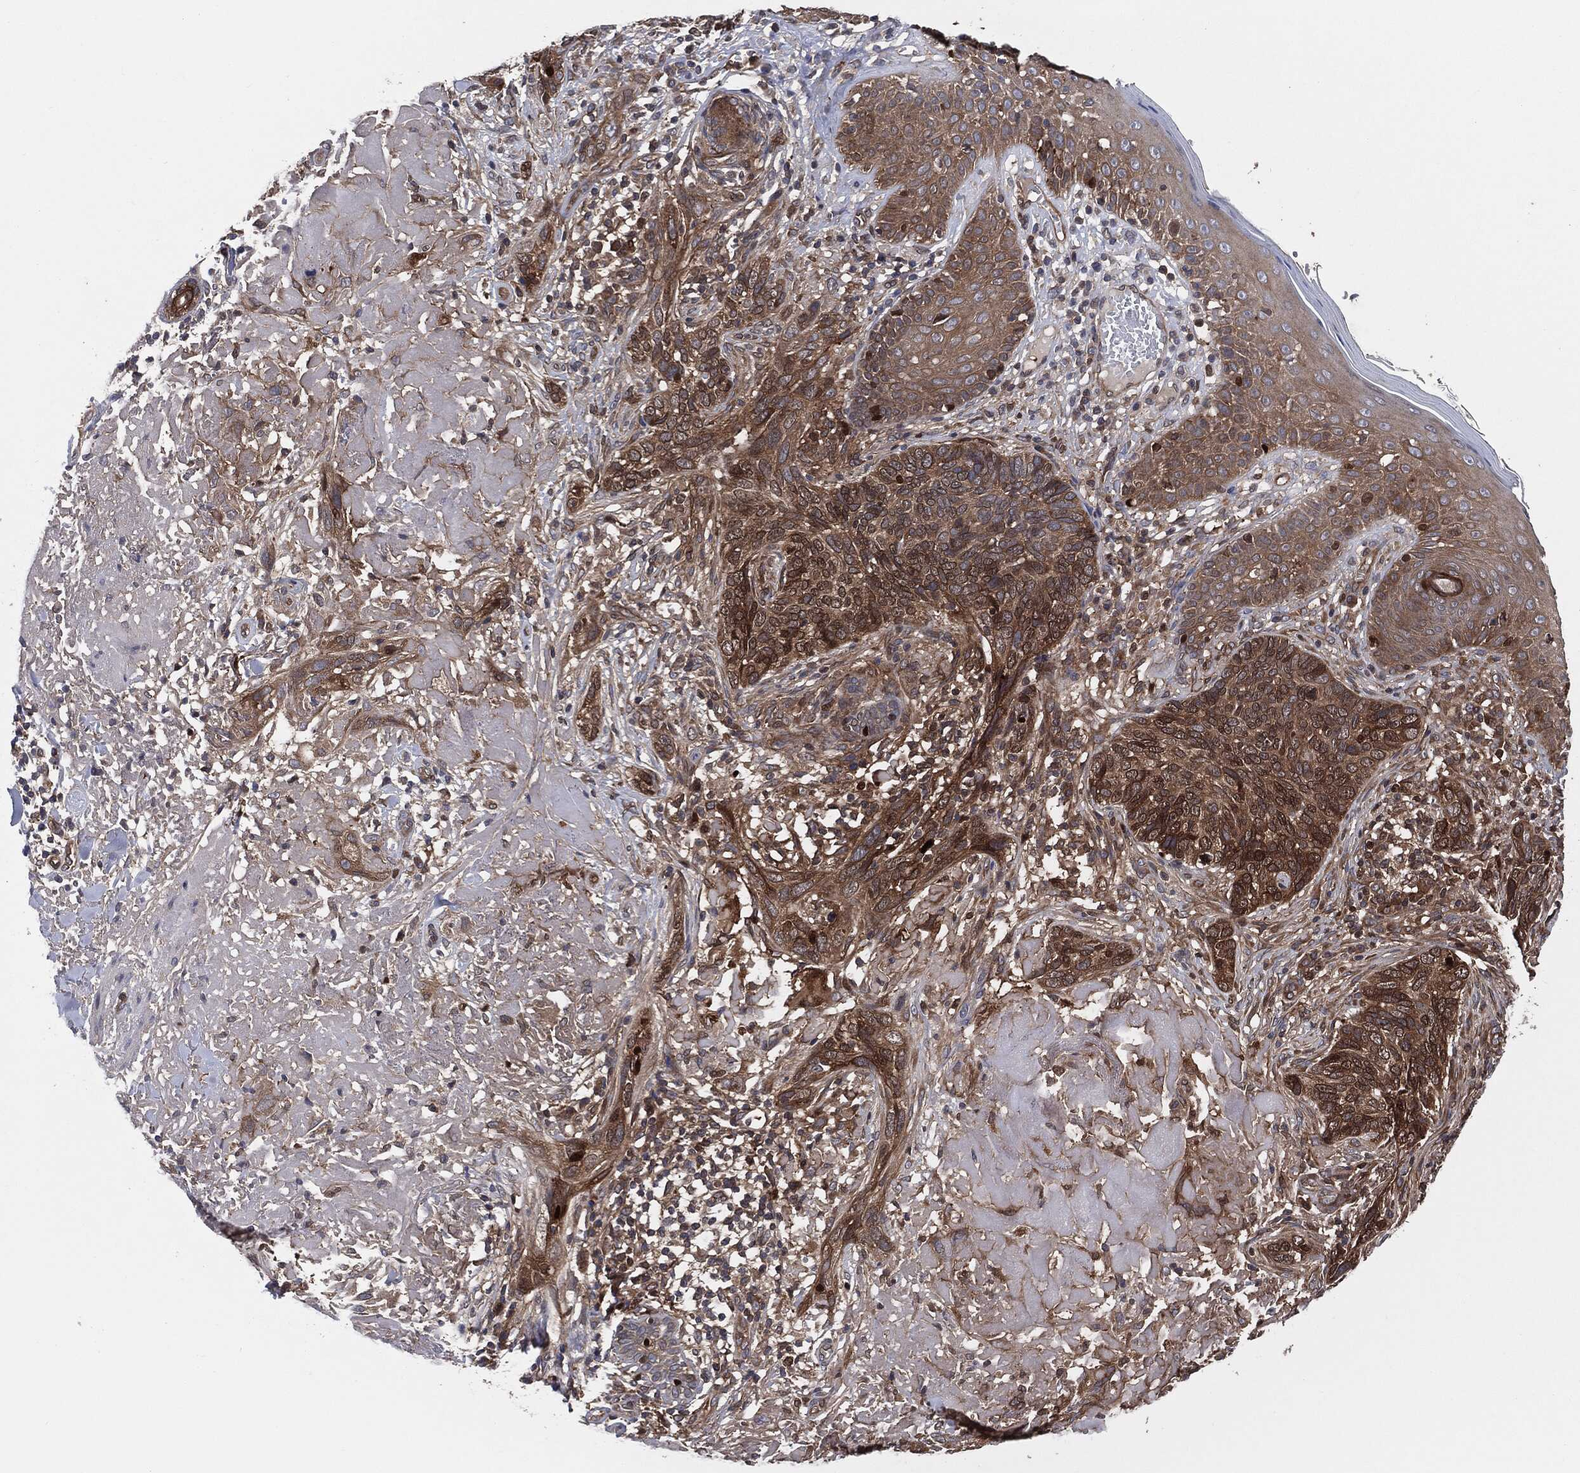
{"staining": {"intensity": "moderate", "quantity": ">75%", "location": "cytoplasmic/membranous"}, "tissue": "skin cancer", "cell_type": "Tumor cells", "image_type": "cancer", "snomed": [{"axis": "morphology", "description": "Basal cell carcinoma"}, {"axis": "topography", "description": "Skin"}], "caption": "The image exhibits staining of basal cell carcinoma (skin), revealing moderate cytoplasmic/membranous protein staining (brown color) within tumor cells. (Stains: DAB (3,3'-diaminobenzidine) in brown, nuclei in blue, Microscopy: brightfield microscopy at high magnification).", "gene": "XPNPEP1", "patient": {"sex": "male", "age": 91}}